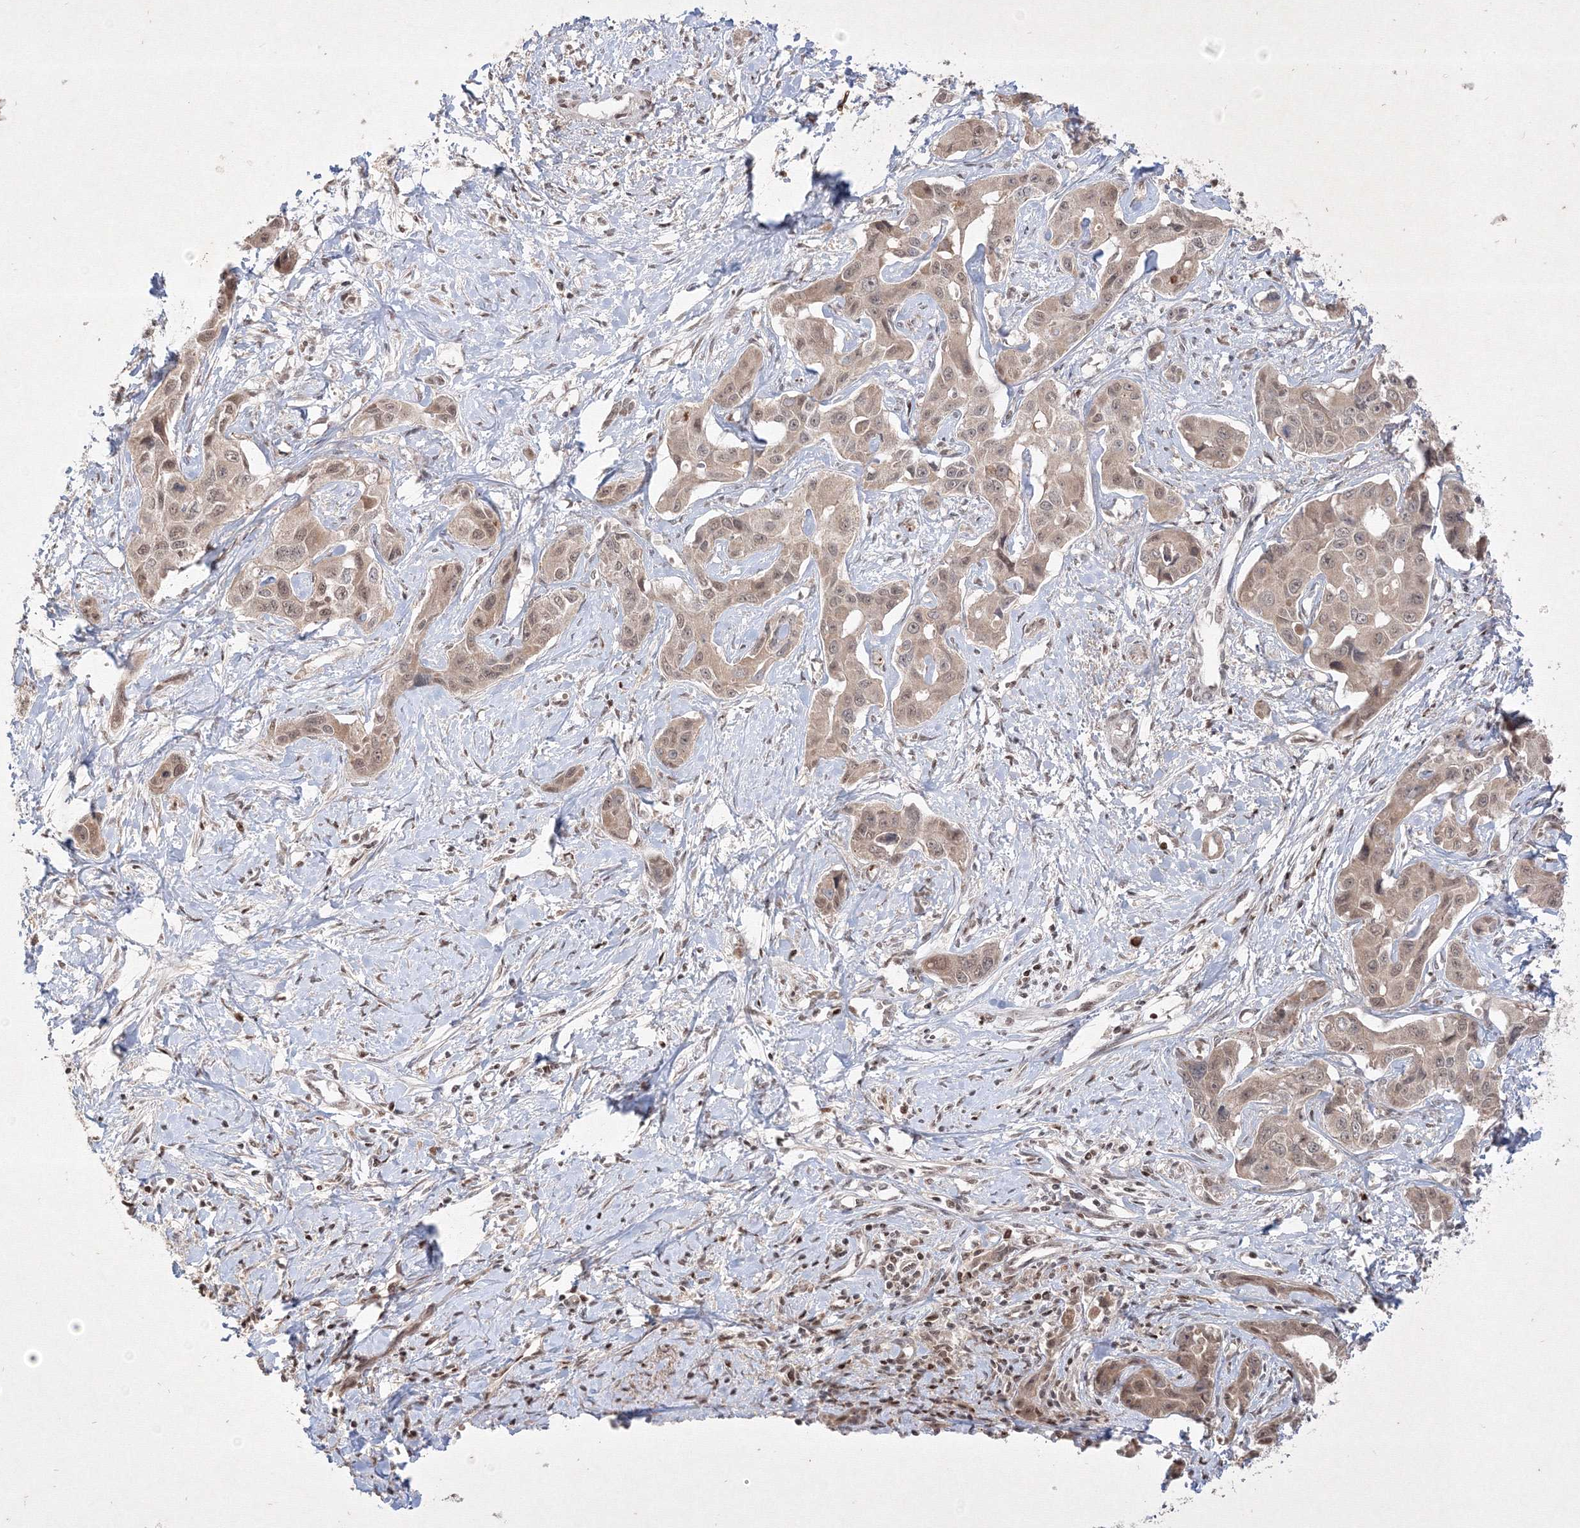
{"staining": {"intensity": "weak", "quantity": ">75%", "location": "cytoplasmic/membranous,nuclear"}, "tissue": "liver cancer", "cell_type": "Tumor cells", "image_type": "cancer", "snomed": [{"axis": "morphology", "description": "Cholangiocarcinoma"}, {"axis": "topography", "description": "Liver"}], "caption": "Immunohistochemical staining of liver cholangiocarcinoma shows low levels of weak cytoplasmic/membranous and nuclear expression in approximately >75% of tumor cells.", "gene": "TAB1", "patient": {"sex": "male", "age": 59}}